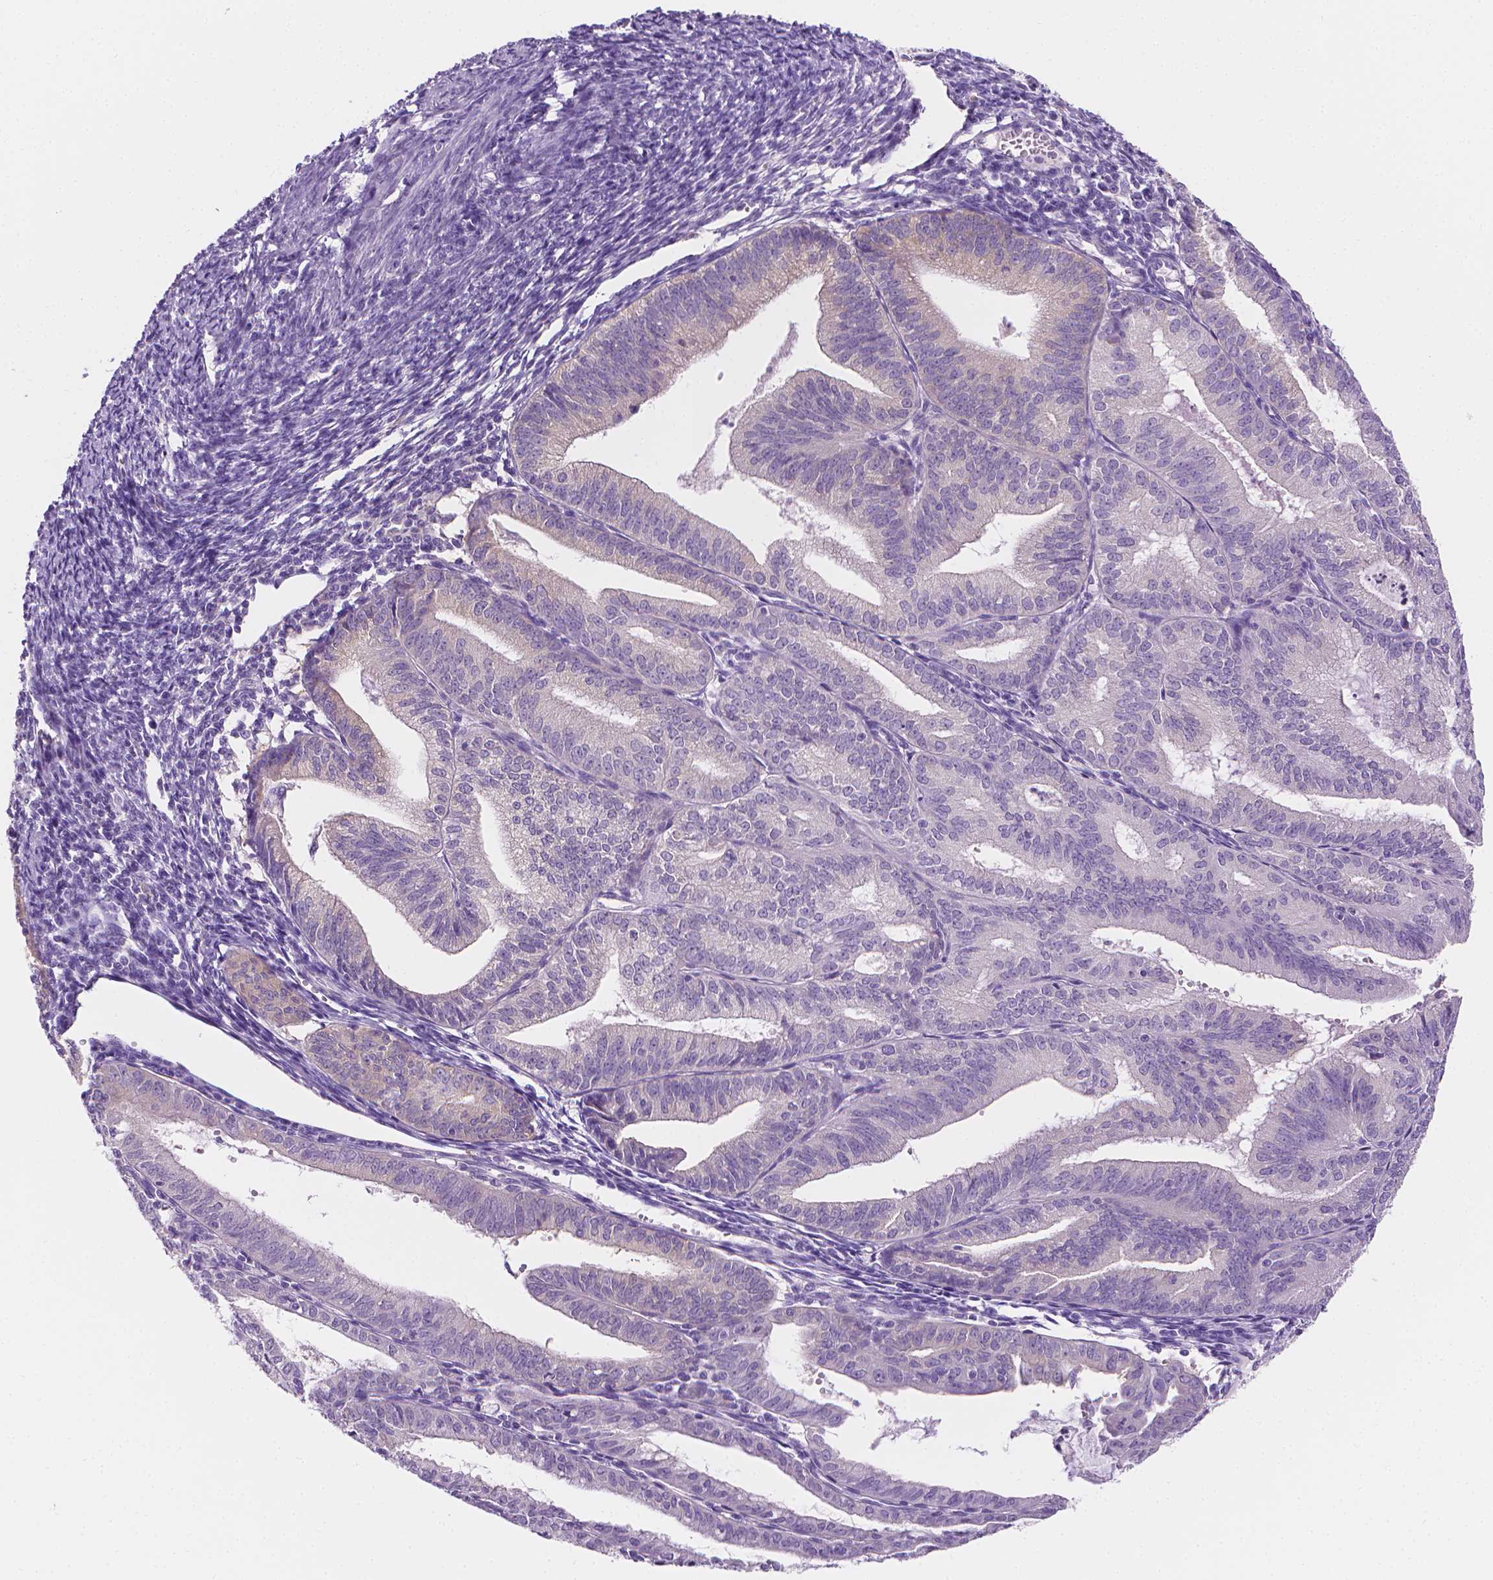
{"staining": {"intensity": "negative", "quantity": "none", "location": "none"}, "tissue": "endometrial cancer", "cell_type": "Tumor cells", "image_type": "cancer", "snomed": [{"axis": "morphology", "description": "Adenocarcinoma, NOS"}, {"axis": "topography", "description": "Endometrium"}], "caption": "IHC of endometrial cancer (adenocarcinoma) displays no staining in tumor cells.", "gene": "FASN", "patient": {"sex": "female", "age": 70}}